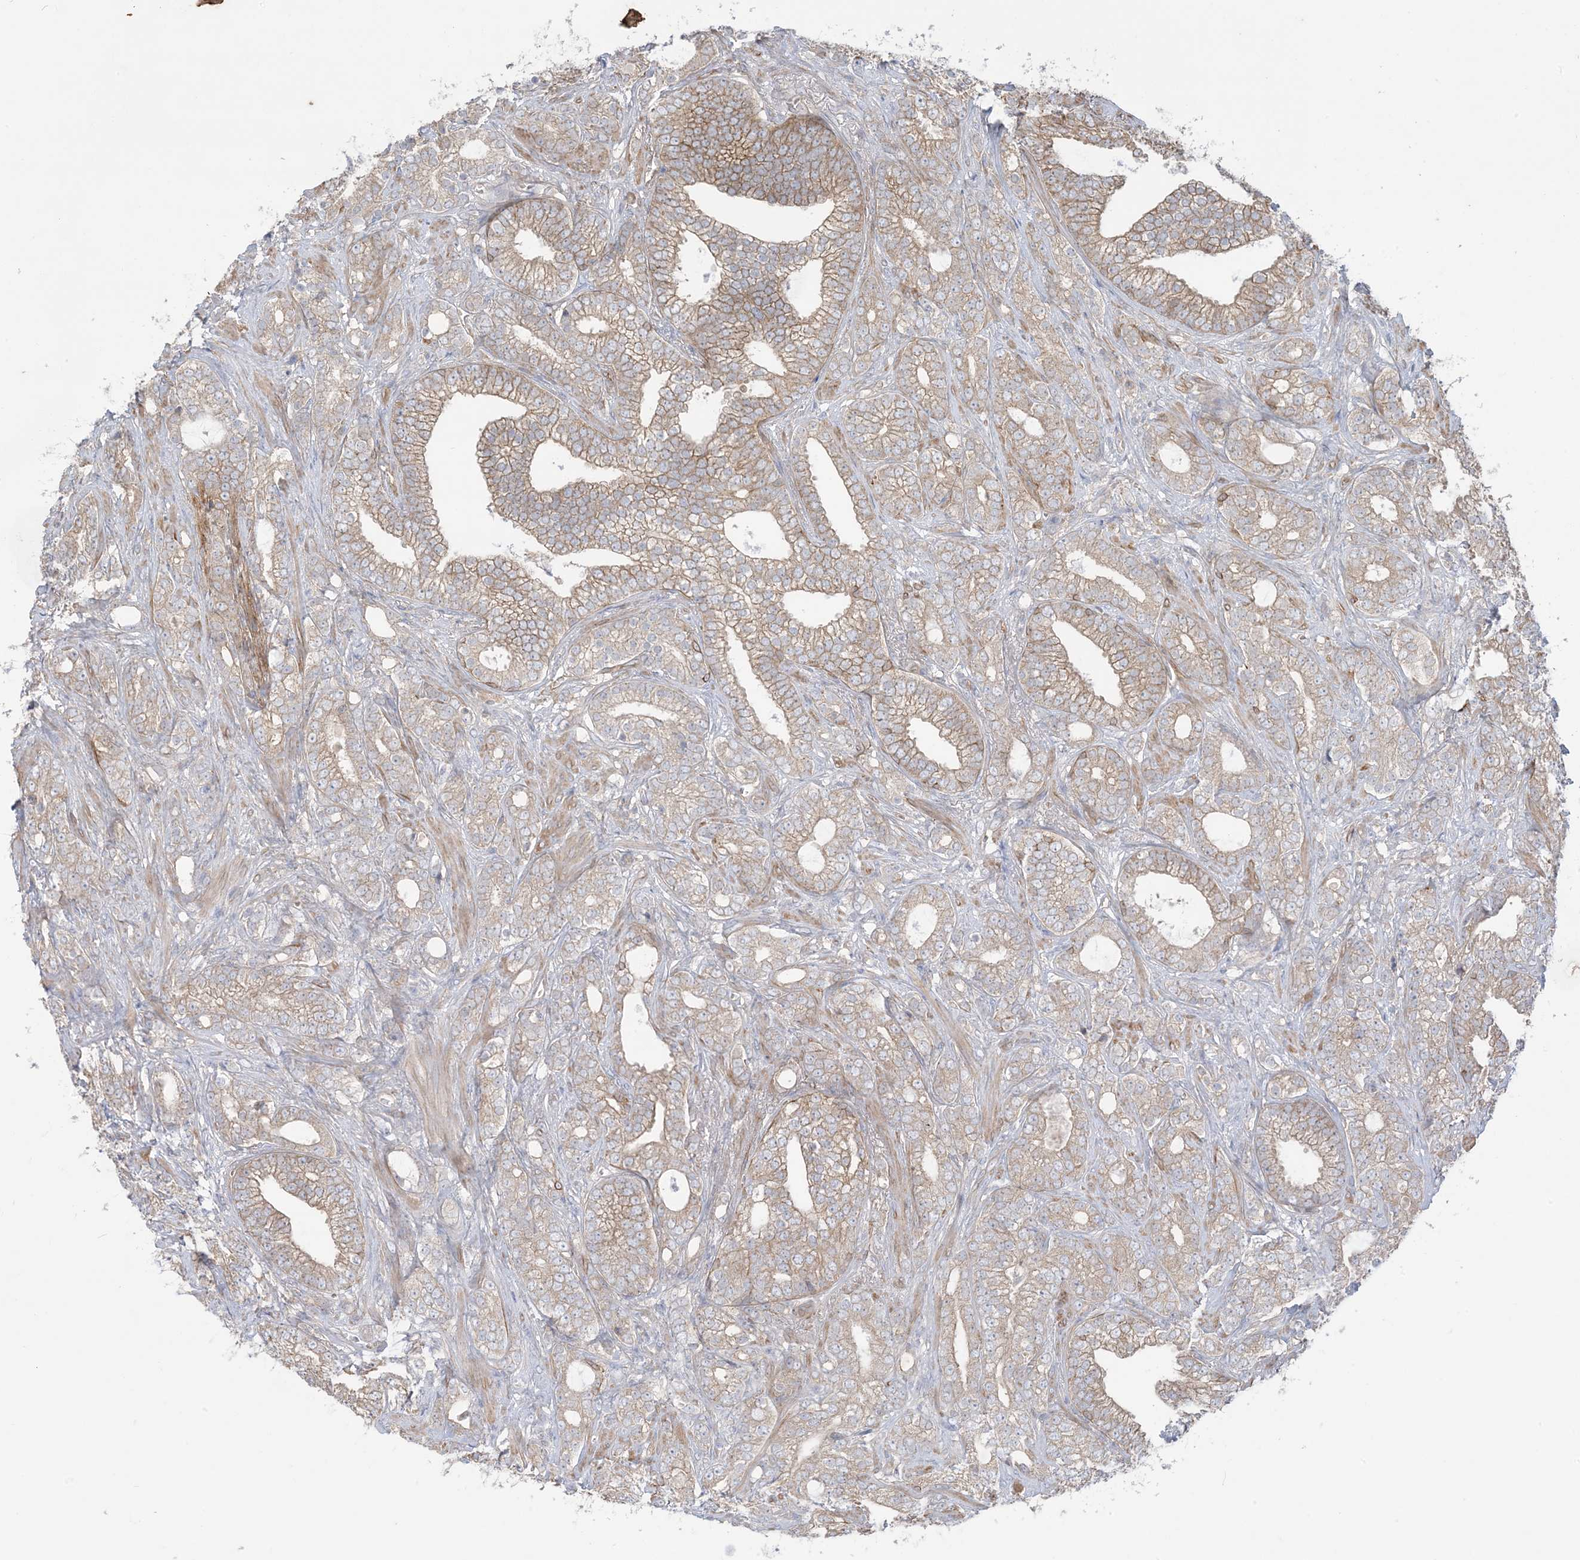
{"staining": {"intensity": "moderate", "quantity": ">75%", "location": "cytoplasmic/membranous"}, "tissue": "prostate cancer", "cell_type": "Tumor cells", "image_type": "cancer", "snomed": [{"axis": "morphology", "description": "Adenocarcinoma, High grade"}, {"axis": "topography", "description": "Prostate and seminal vesicle, NOS"}], "caption": "Brown immunohistochemical staining in human prostate cancer demonstrates moderate cytoplasmic/membranous expression in approximately >75% of tumor cells.", "gene": "CCNY", "patient": {"sex": "male", "age": 67}}